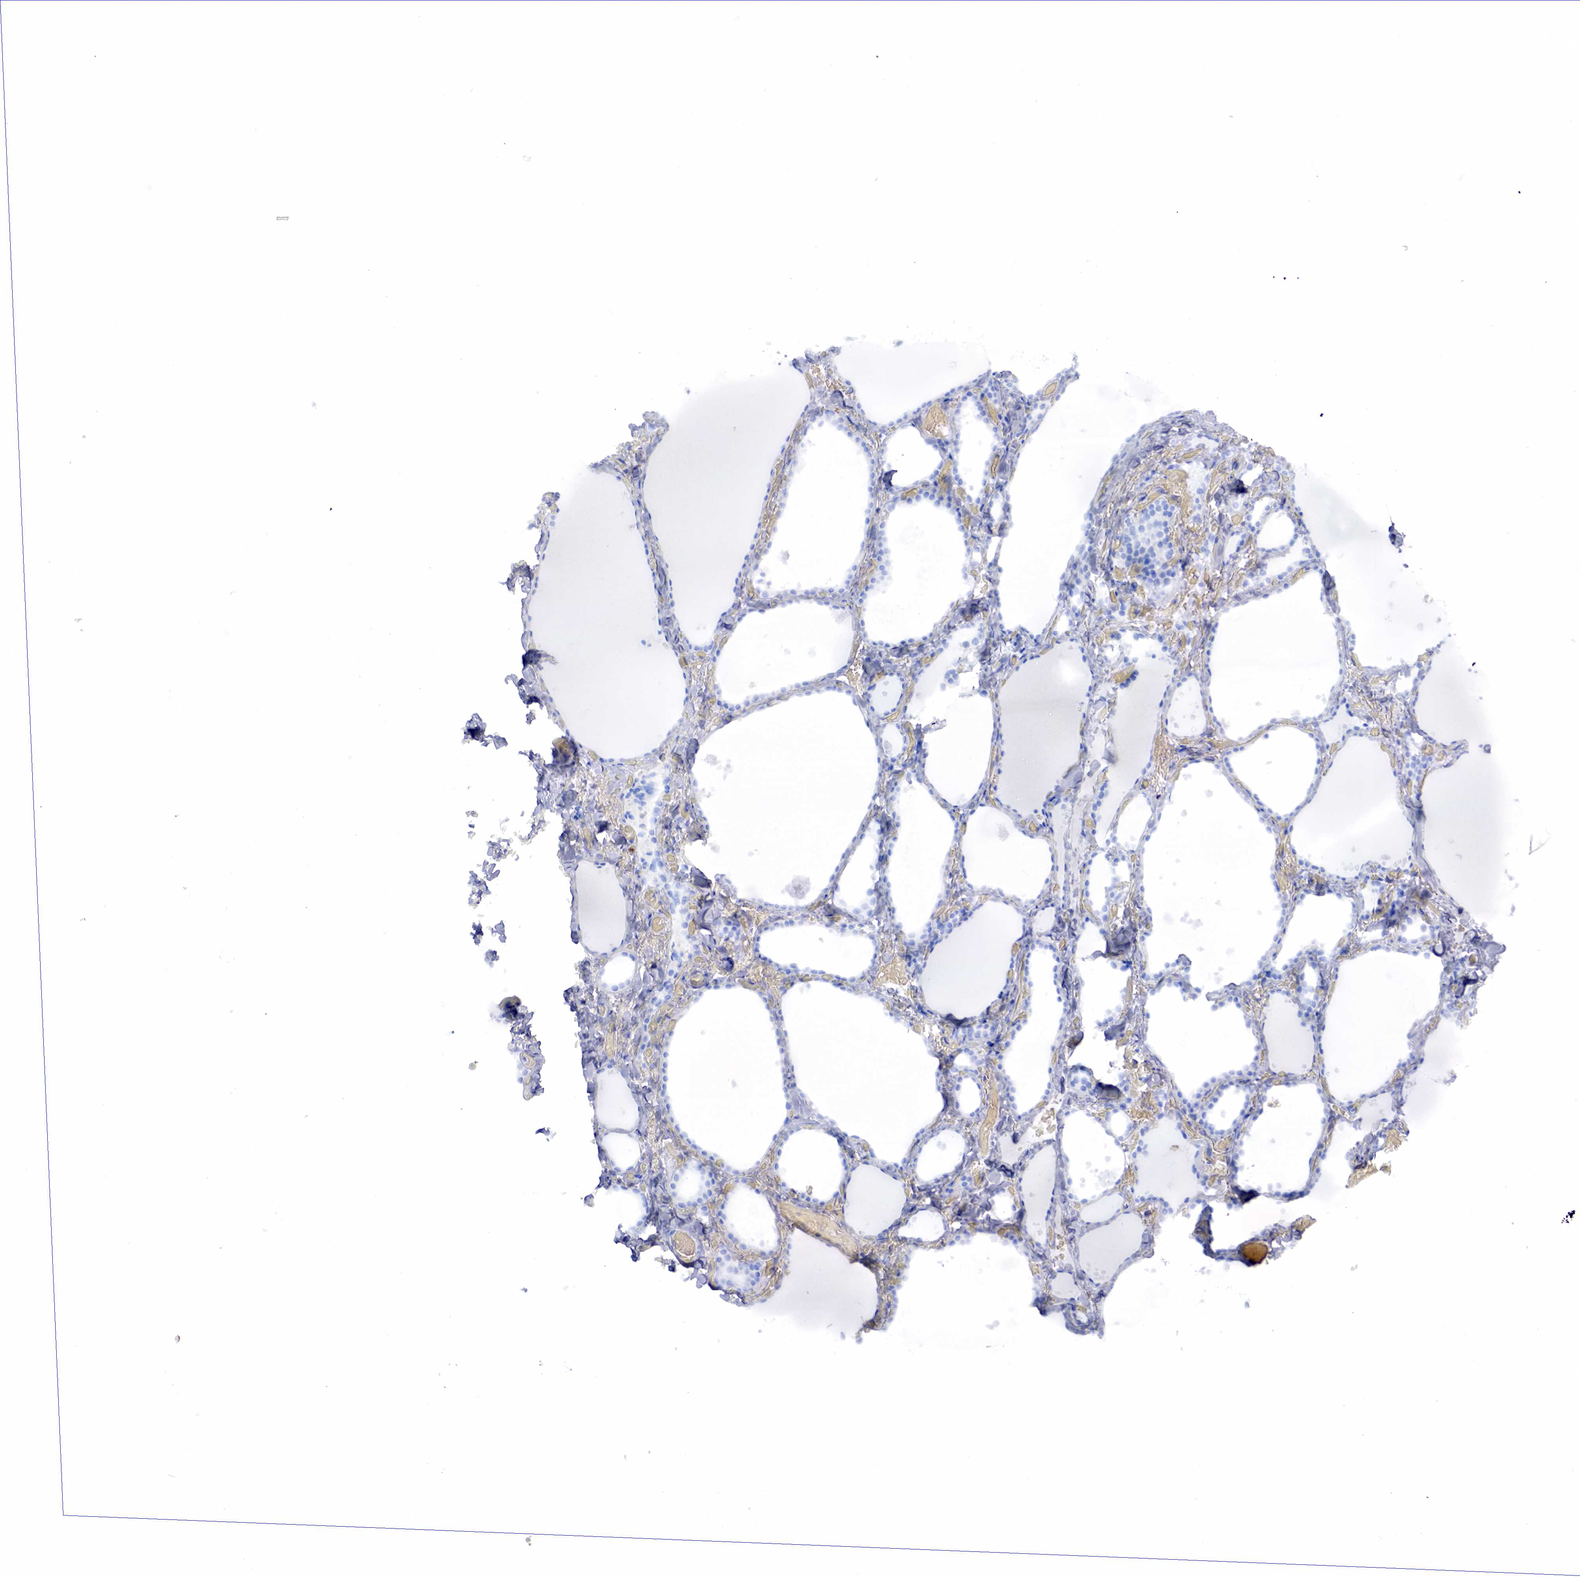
{"staining": {"intensity": "negative", "quantity": "none", "location": "none"}, "tissue": "thyroid gland", "cell_type": "Glandular cells", "image_type": "normal", "snomed": [{"axis": "morphology", "description": "Normal tissue, NOS"}, {"axis": "topography", "description": "Thyroid gland"}], "caption": "Immunohistochemistry (IHC) histopathology image of unremarkable human thyroid gland stained for a protein (brown), which exhibits no expression in glandular cells.", "gene": "CD79A", "patient": {"sex": "male", "age": 34}}